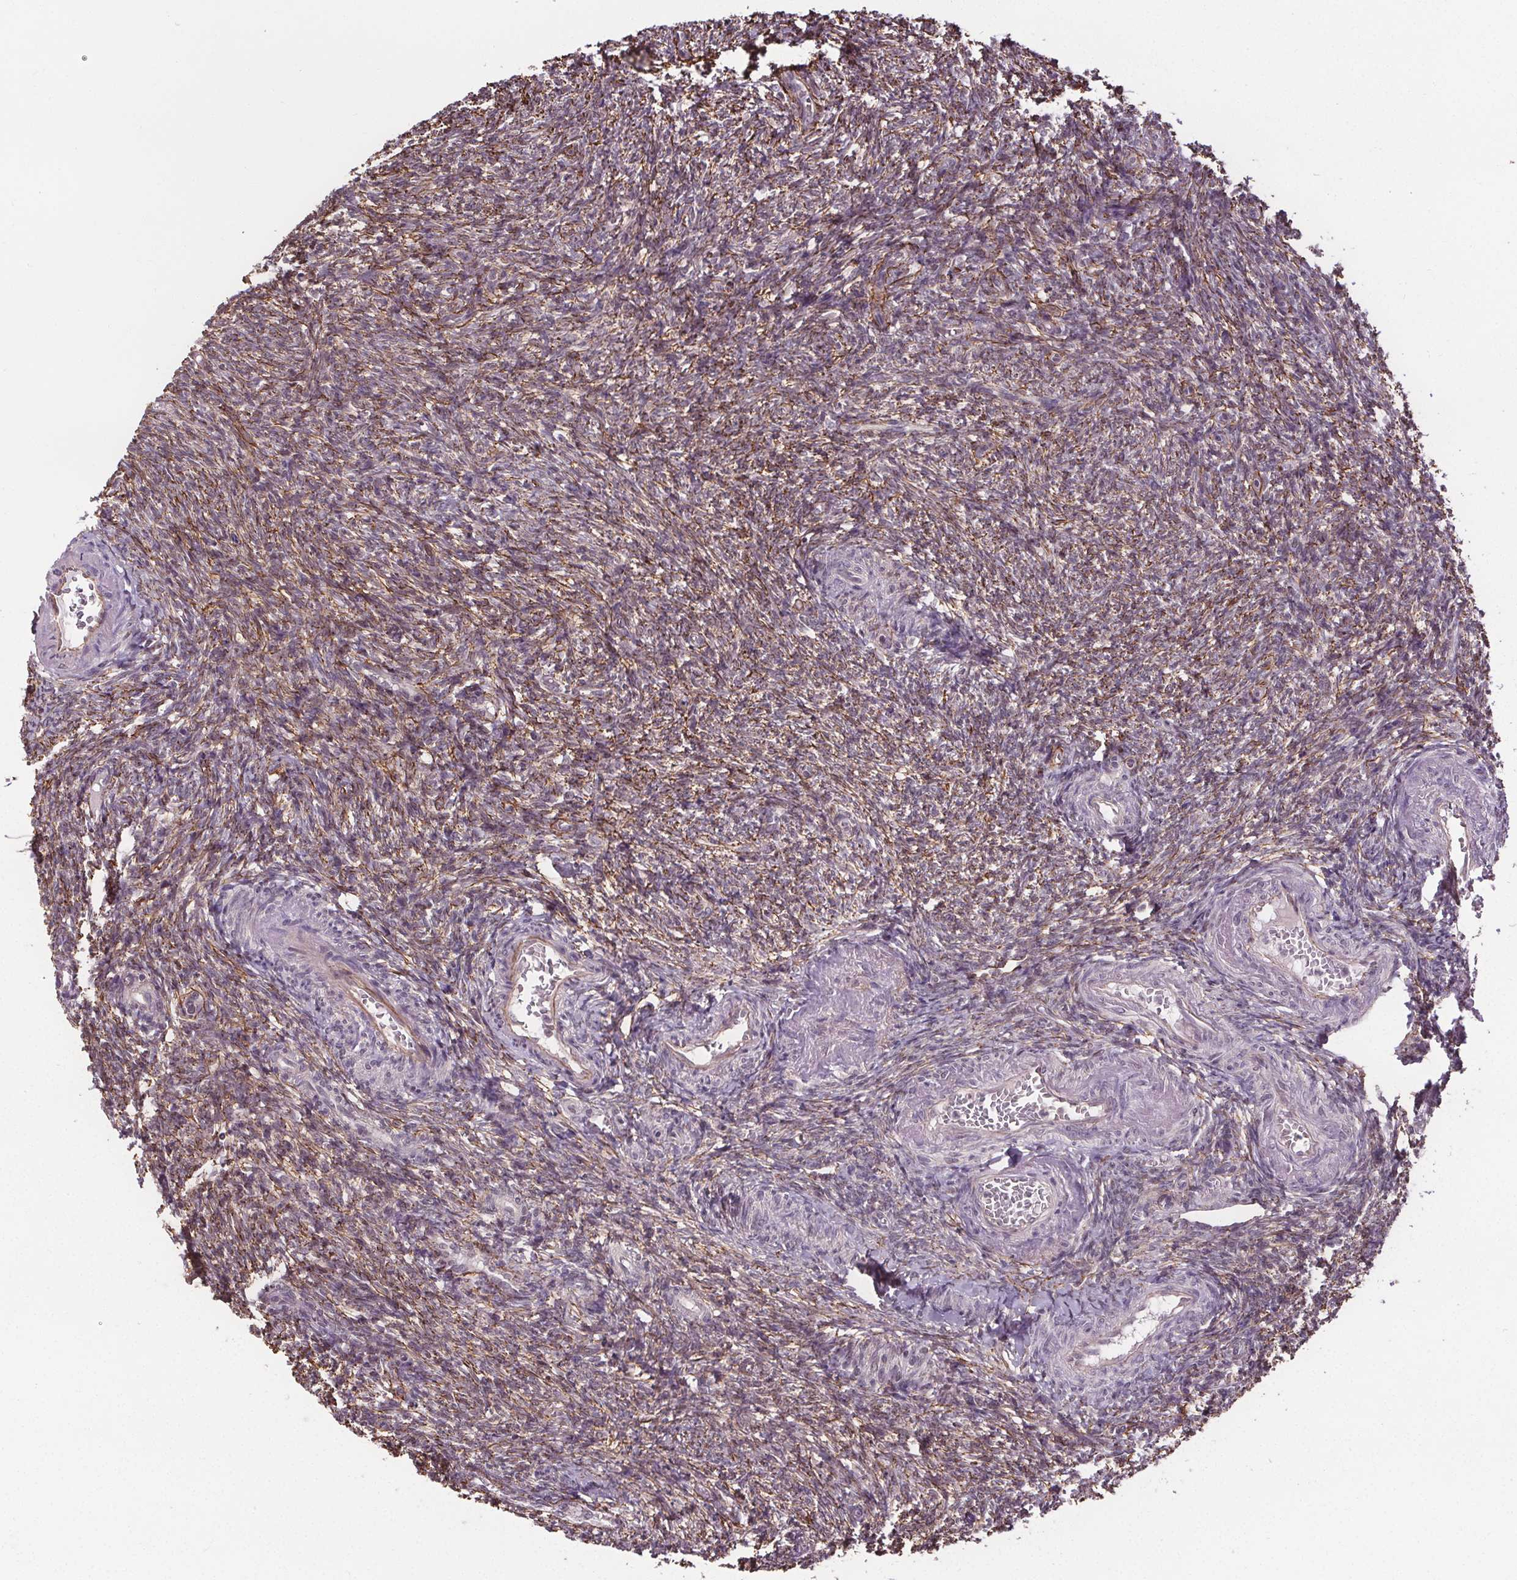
{"staining": {"intensity": "moderate", "quantity": "25%-75%", "location": "cytoplasmic/membranous"}, "tissue": "ovary", "cell_type": "Follicle cells", "image_type": "normal", "snomed": [{"axis": "morphology", "description": "Normal tissue, NOS"}, {"axis": "topography", "description": "Ovary"}], "caption": "Follicle cells show moderate cytoplasmic/membranous positivity in about 25%-75% of cells in normal ovary. The staining was performed using DAB (3,3'-diaminobenzidine) to visualize the protein expression in brown, while the nuclei were stained in blue with hematoxylin (Magnification: 20x).", "gene": "KIAA0232", "patient": {"sex": "female", "age": 39}}